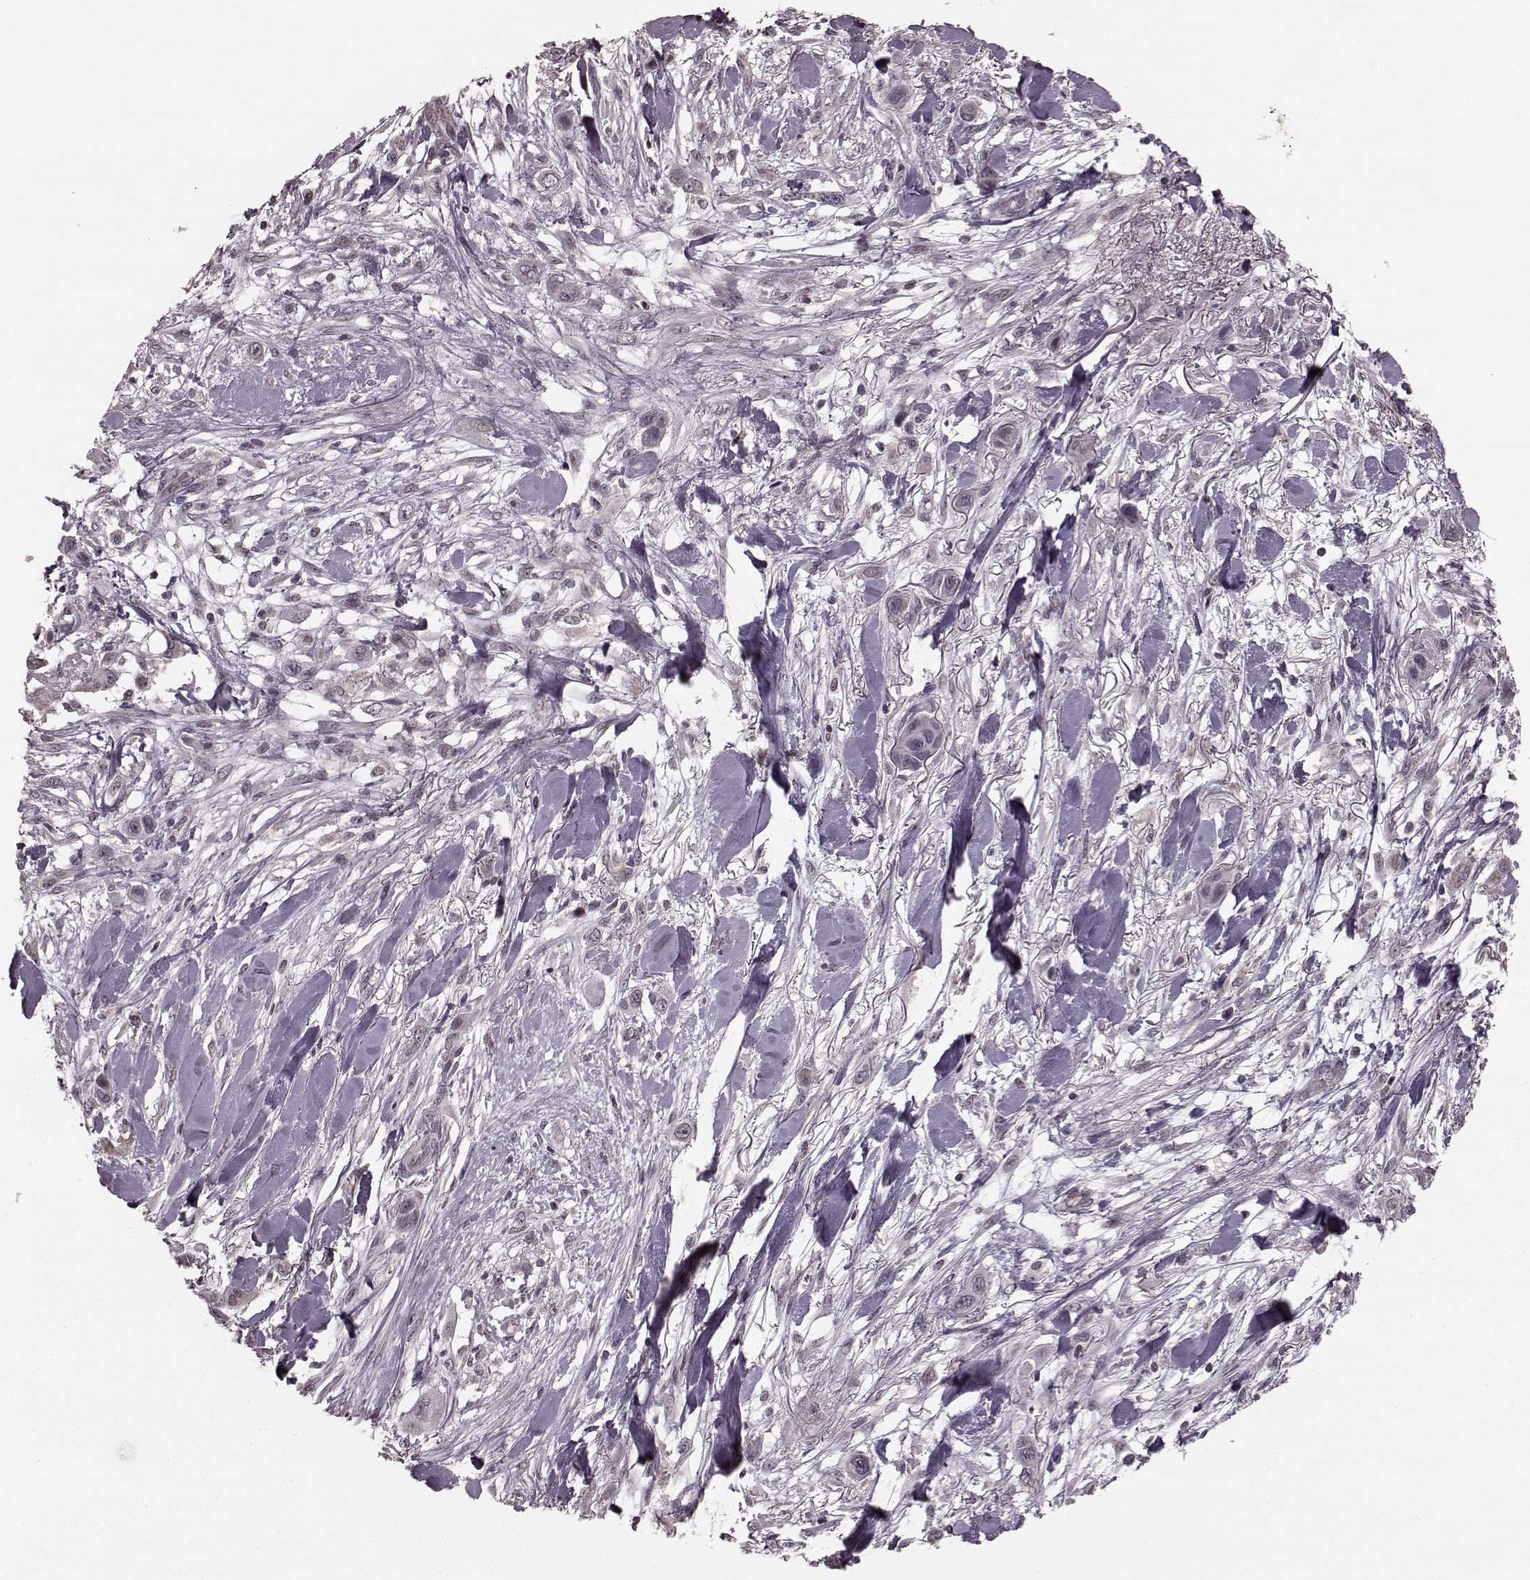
{"staining": {"intensity": "negative", "quantity": "none", "location": "none"}, "tissue": "skin cancer", "cell_type": "Tumor cells", "image_type": "cancer", "snomed": [{"axis": "morphology", "description": "Squamous cell carcinoma, NOS"}, {"axis": "topography", "description": "Skin"}], "caption": "Tumor cells show no significant staining in squamous cell carcinoma (skin). Brightfield microscopy of IHC stained with DAB (3,3'-diaminobenzidine) (brown) and hematoxylin (blue), captured at high magnification.", "gene": "PLCB4", "patient": {"sex": "male", "age": 79}}